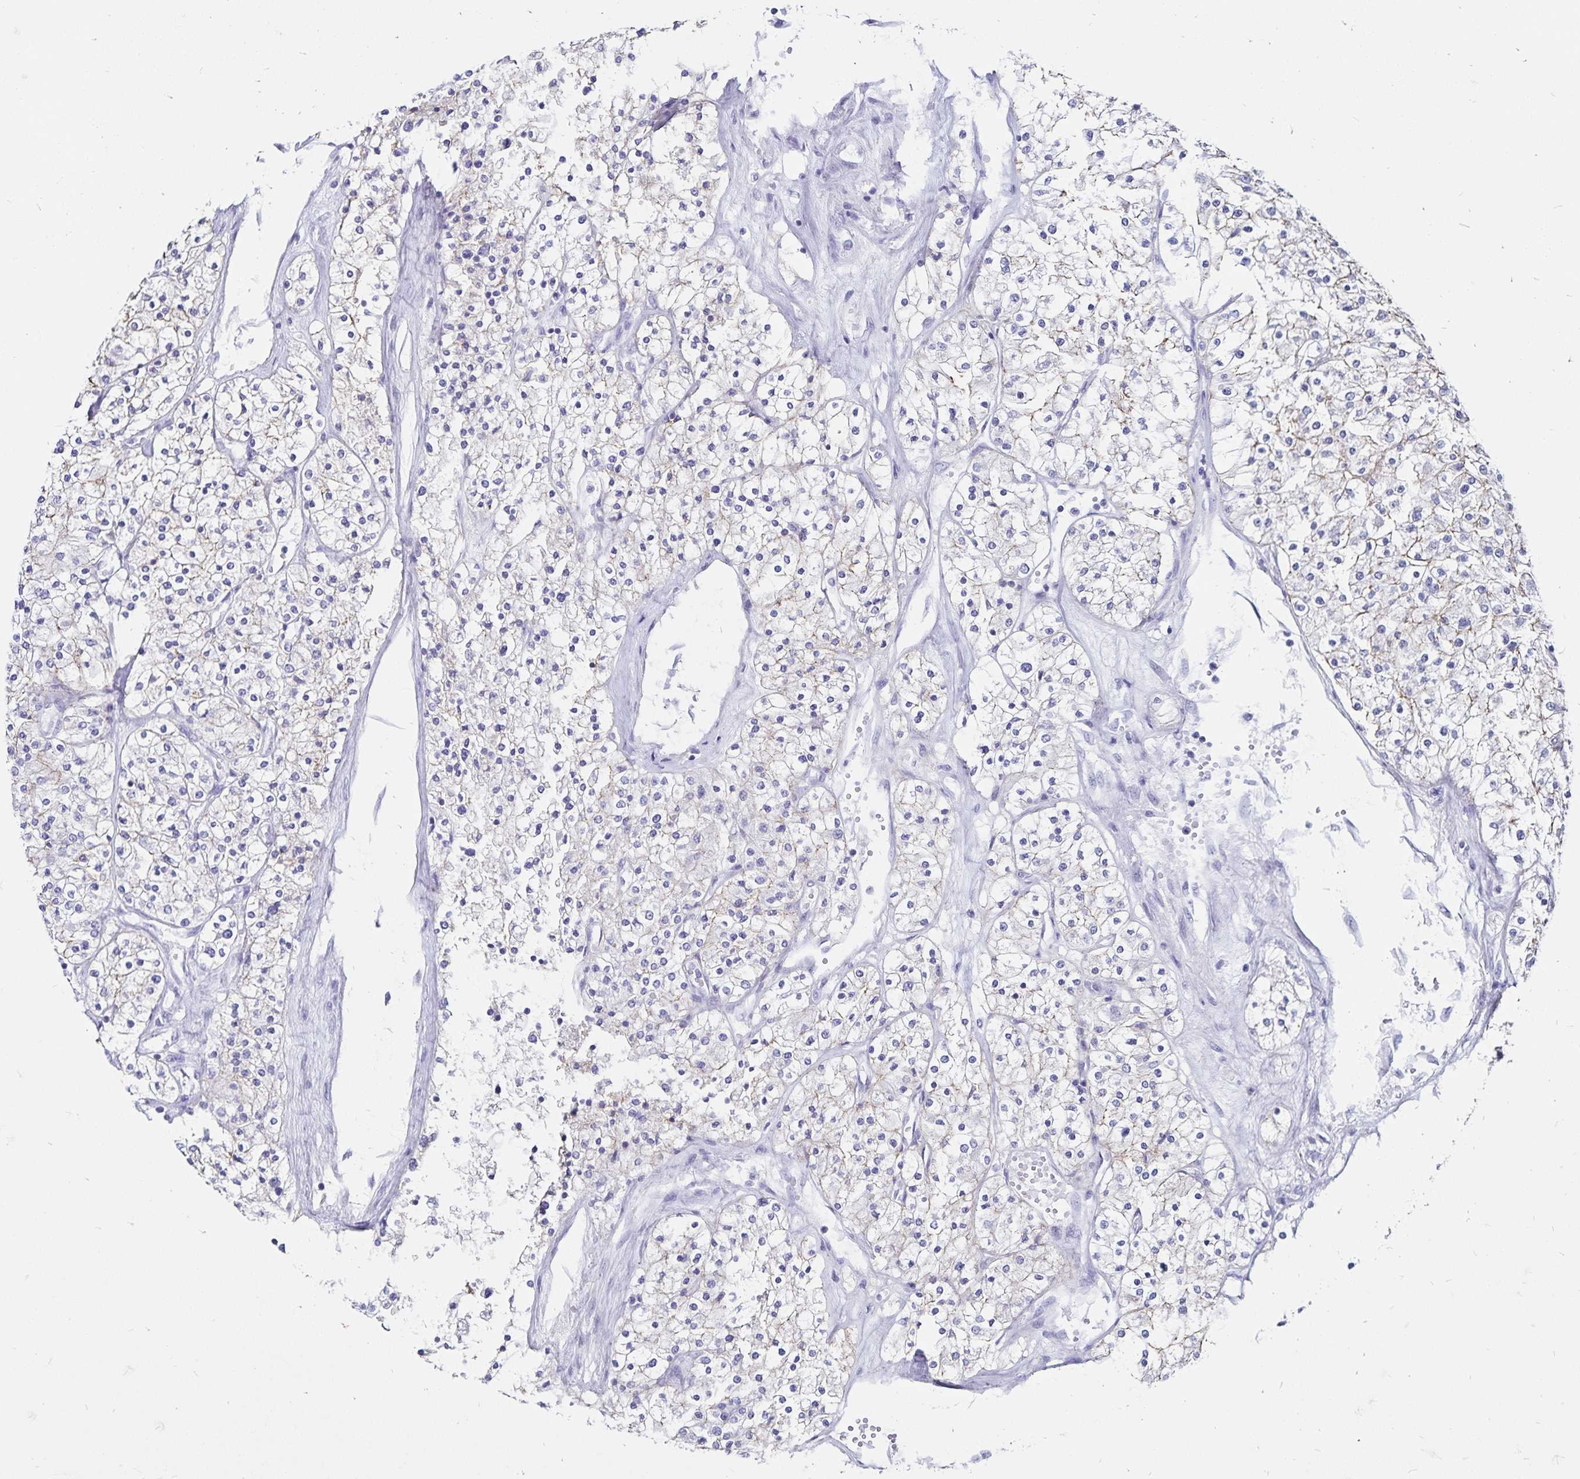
{"staining": {"intensity": "negative", "quantity": "none", "location": "none"}, "tissue": "renal cancer", "cell_type": "Tumor cells", "image_type": "cancer", "snomed": [{"axis": "morphology", "description": "Adenocarcinoma, NOS"}, {"axis": "topography", "description": "Kidney"}], "caption": "Immunohistochemistry (IHC) of renal adenocarcinoma reveals no expression in tumor cells. (Immunohistochemistry, brightfield microscopy, high magnification).", "gene": "IKZF1", "patient": {"sex": "male", "age": 80}}